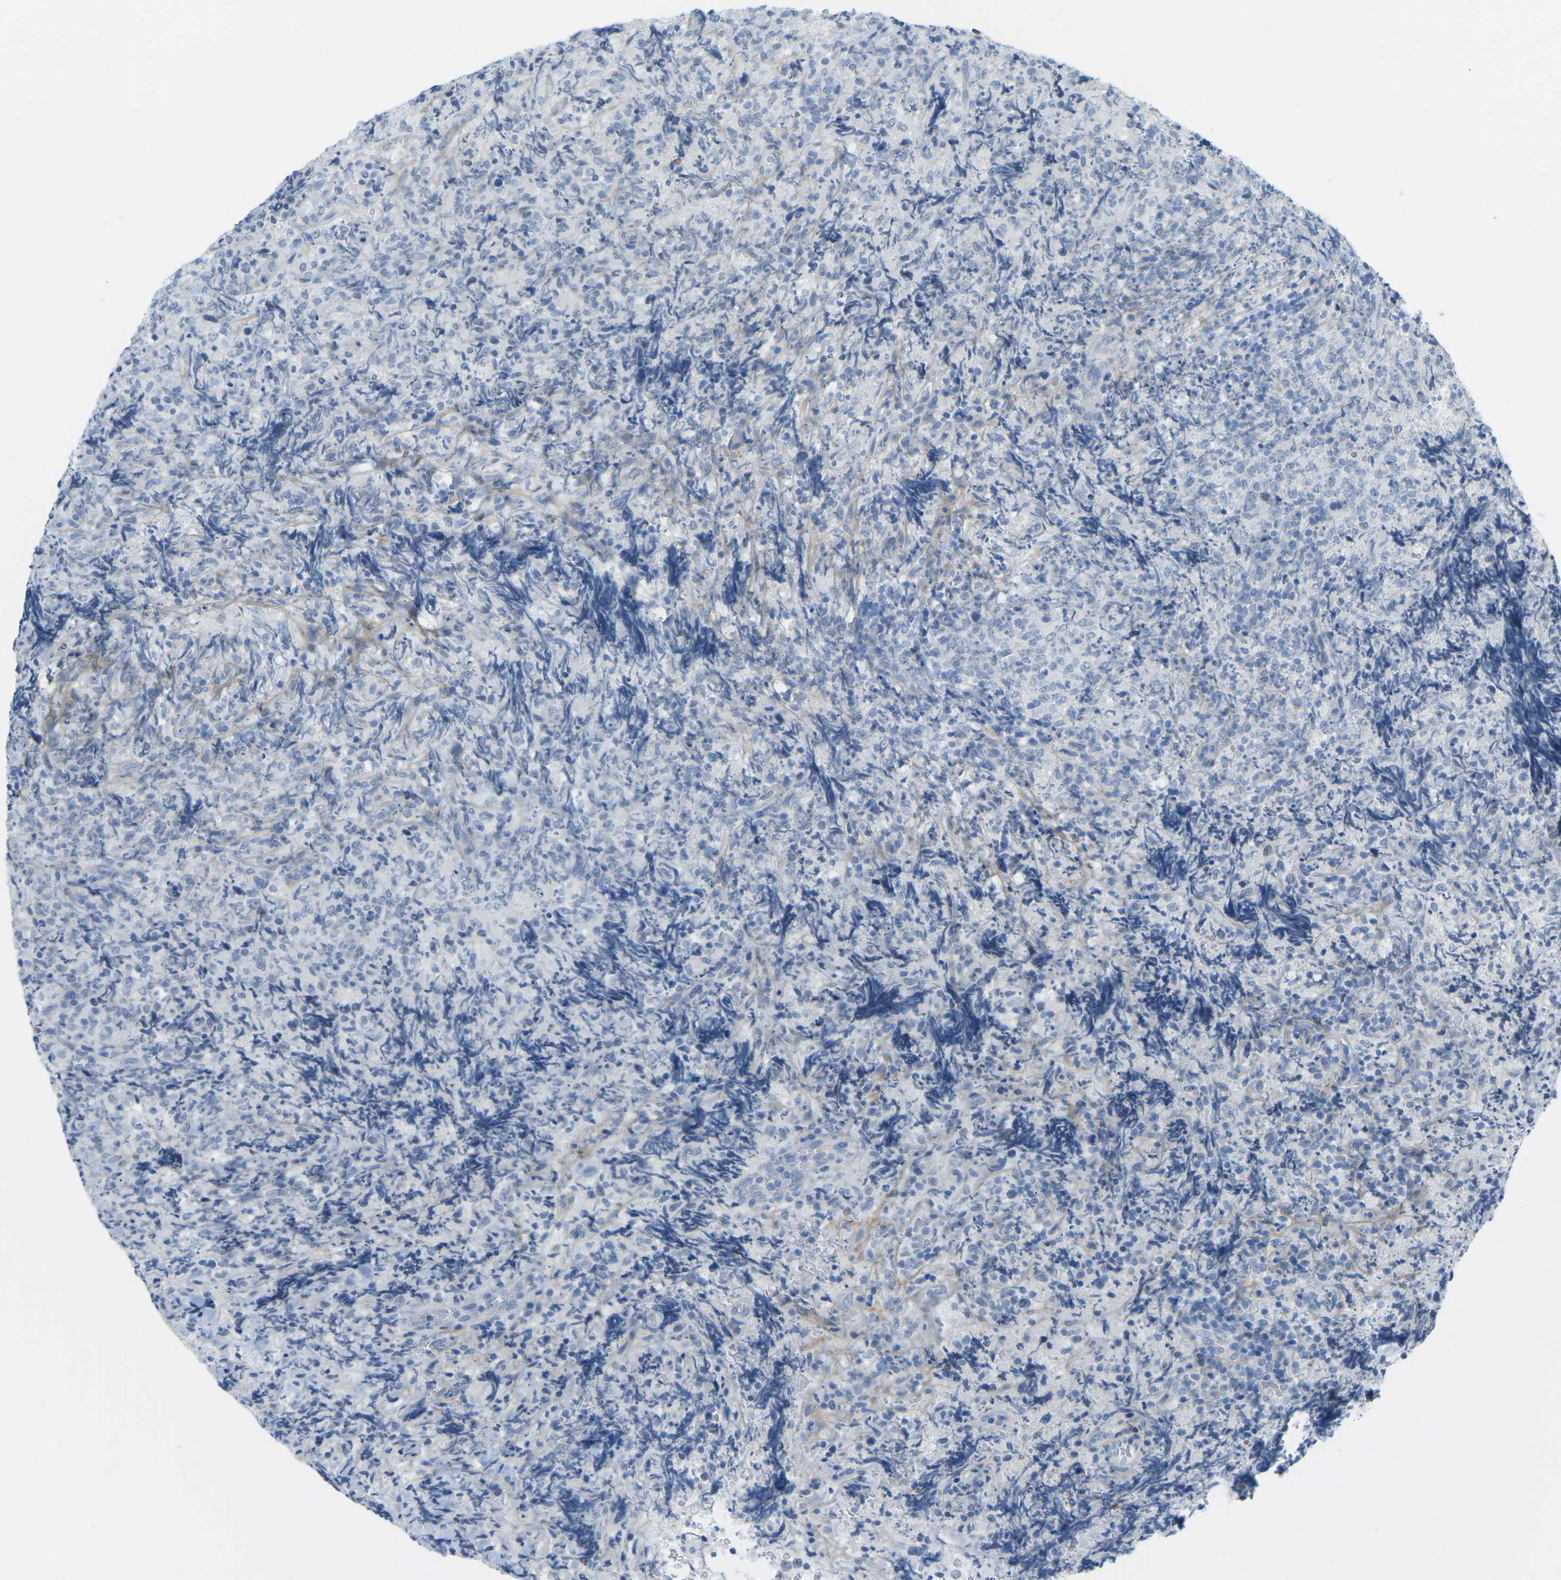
{"staining": {"intensity": "negative", "quantity": "none", "location": "none"}, "tissue": "lymphoma", "cell_type": "Tumor cells", "image_type": "cancer", "snomed": [{"axis": "morphology", "description": "Malignant lymphoma, non-Hodgkin's type, High grade"}, {"axis": "topography", "description": "Tonsil"}], "caption": "Immunohistochemical staining of malignant lymphoma, non-Hodgkin's type (high-grade) shows no significant positivity in tumor cells.", "gene": "HLTF", "patient": {"sex": "female", "age": 36}}